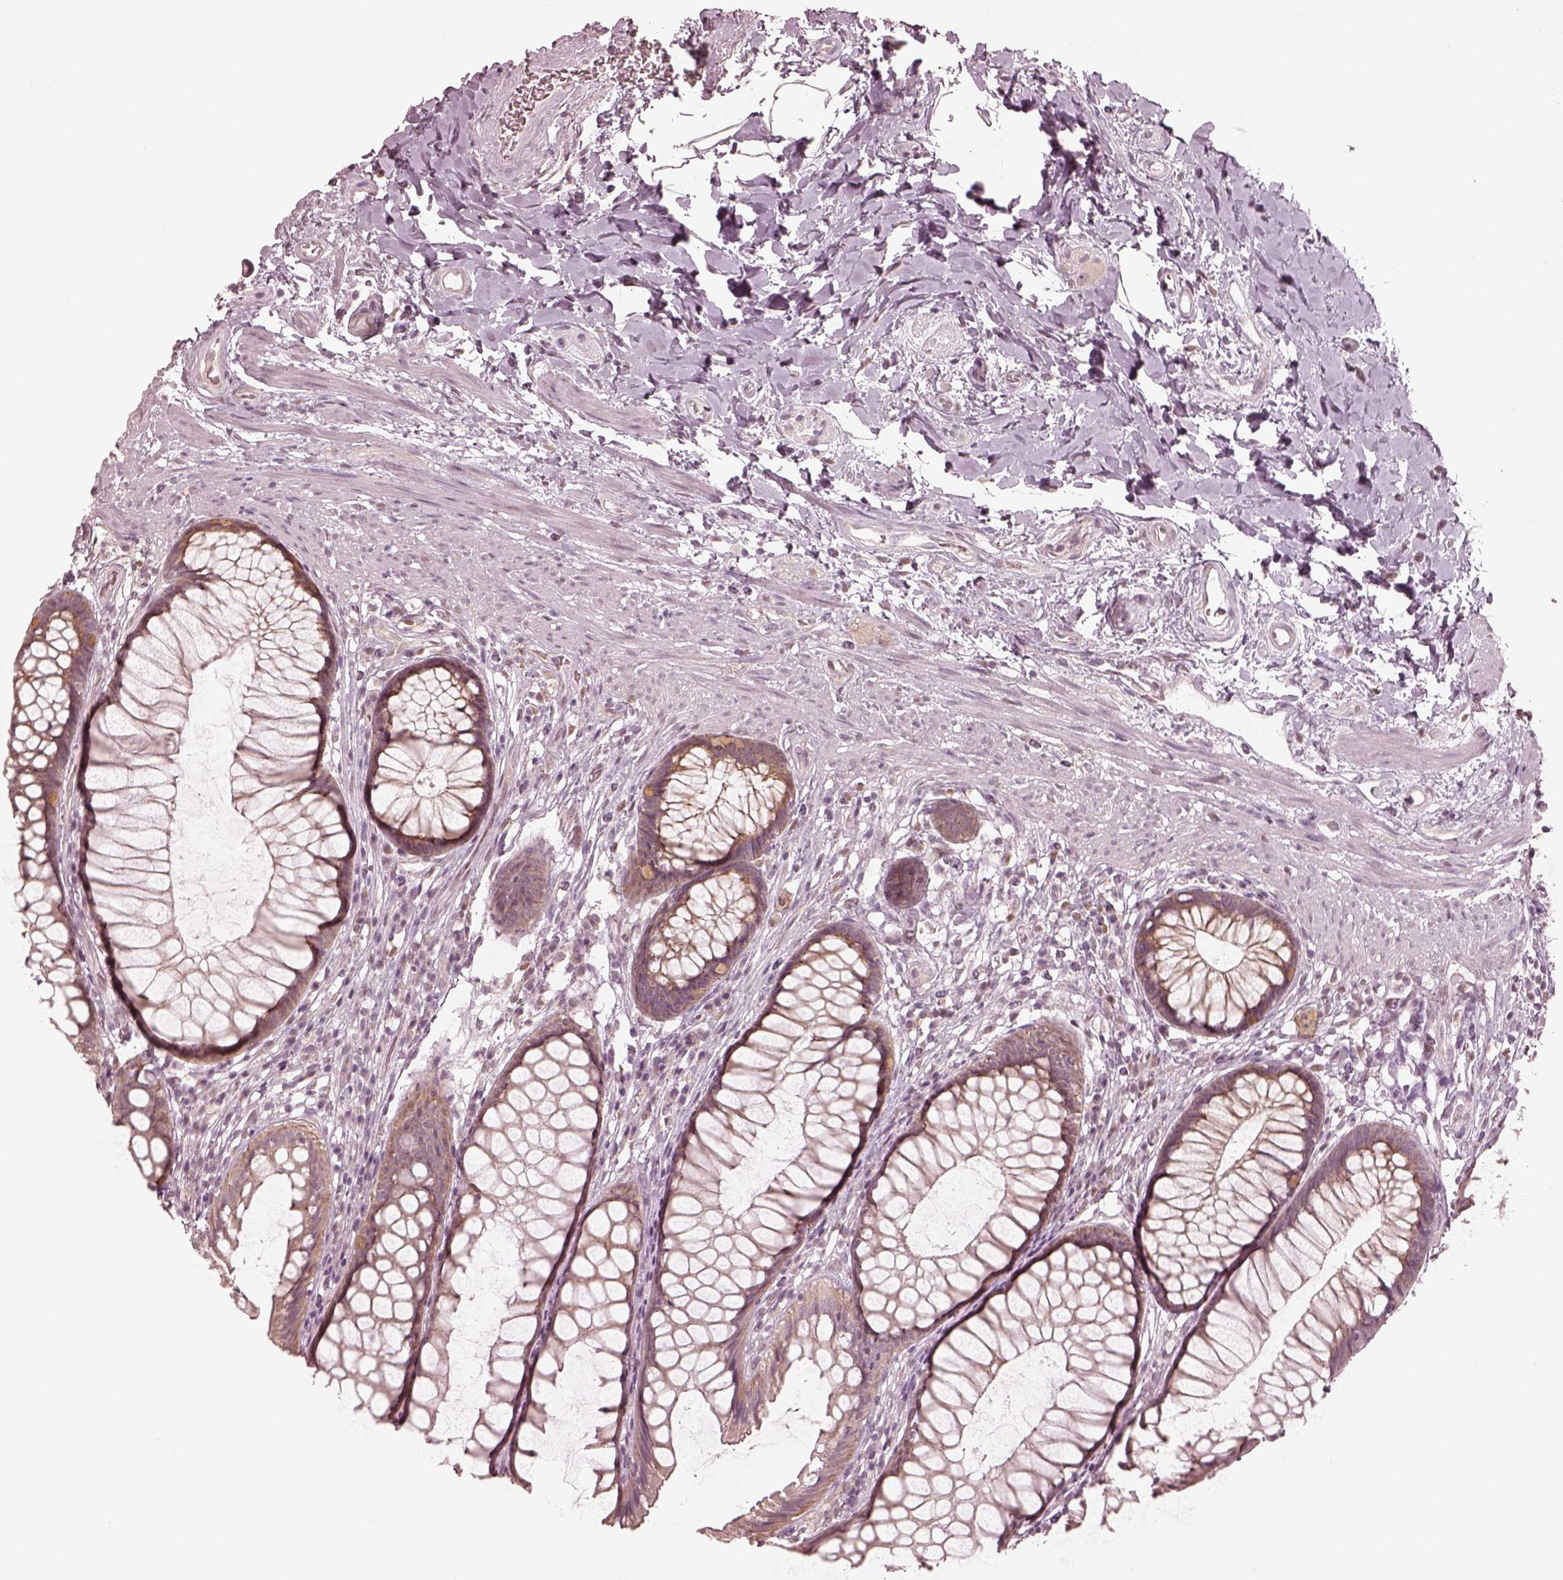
{"staining": {"intensity": "weak", "quantity": ">75%", "location": "cytoplasmic/membranous"}, "tissue": "rectum", "cell_type": "Glandular cells", "image_type": "normal", "snomed": [{"axis": "morphology", "description": "Normal tissue, NOS"}, {"axis": "topography", "description": "Smooth muscle"}, {"axis": "topography", "description": "Rectum"}], "caption": "Immunohistochemical staining of benign human rectum exhibits >75% levels of weak cytoplasmic/membranous protein staining in approximately >75% of glandular cells. The protein of interest is stained brown, and the nuclei are stained in blue (DAB (3,3'-diaminobenzidine) IHC with brightfield microscopy, high magnification).", "gene": "IQCB1", "patient": {"sex": "male", "age": 53}}